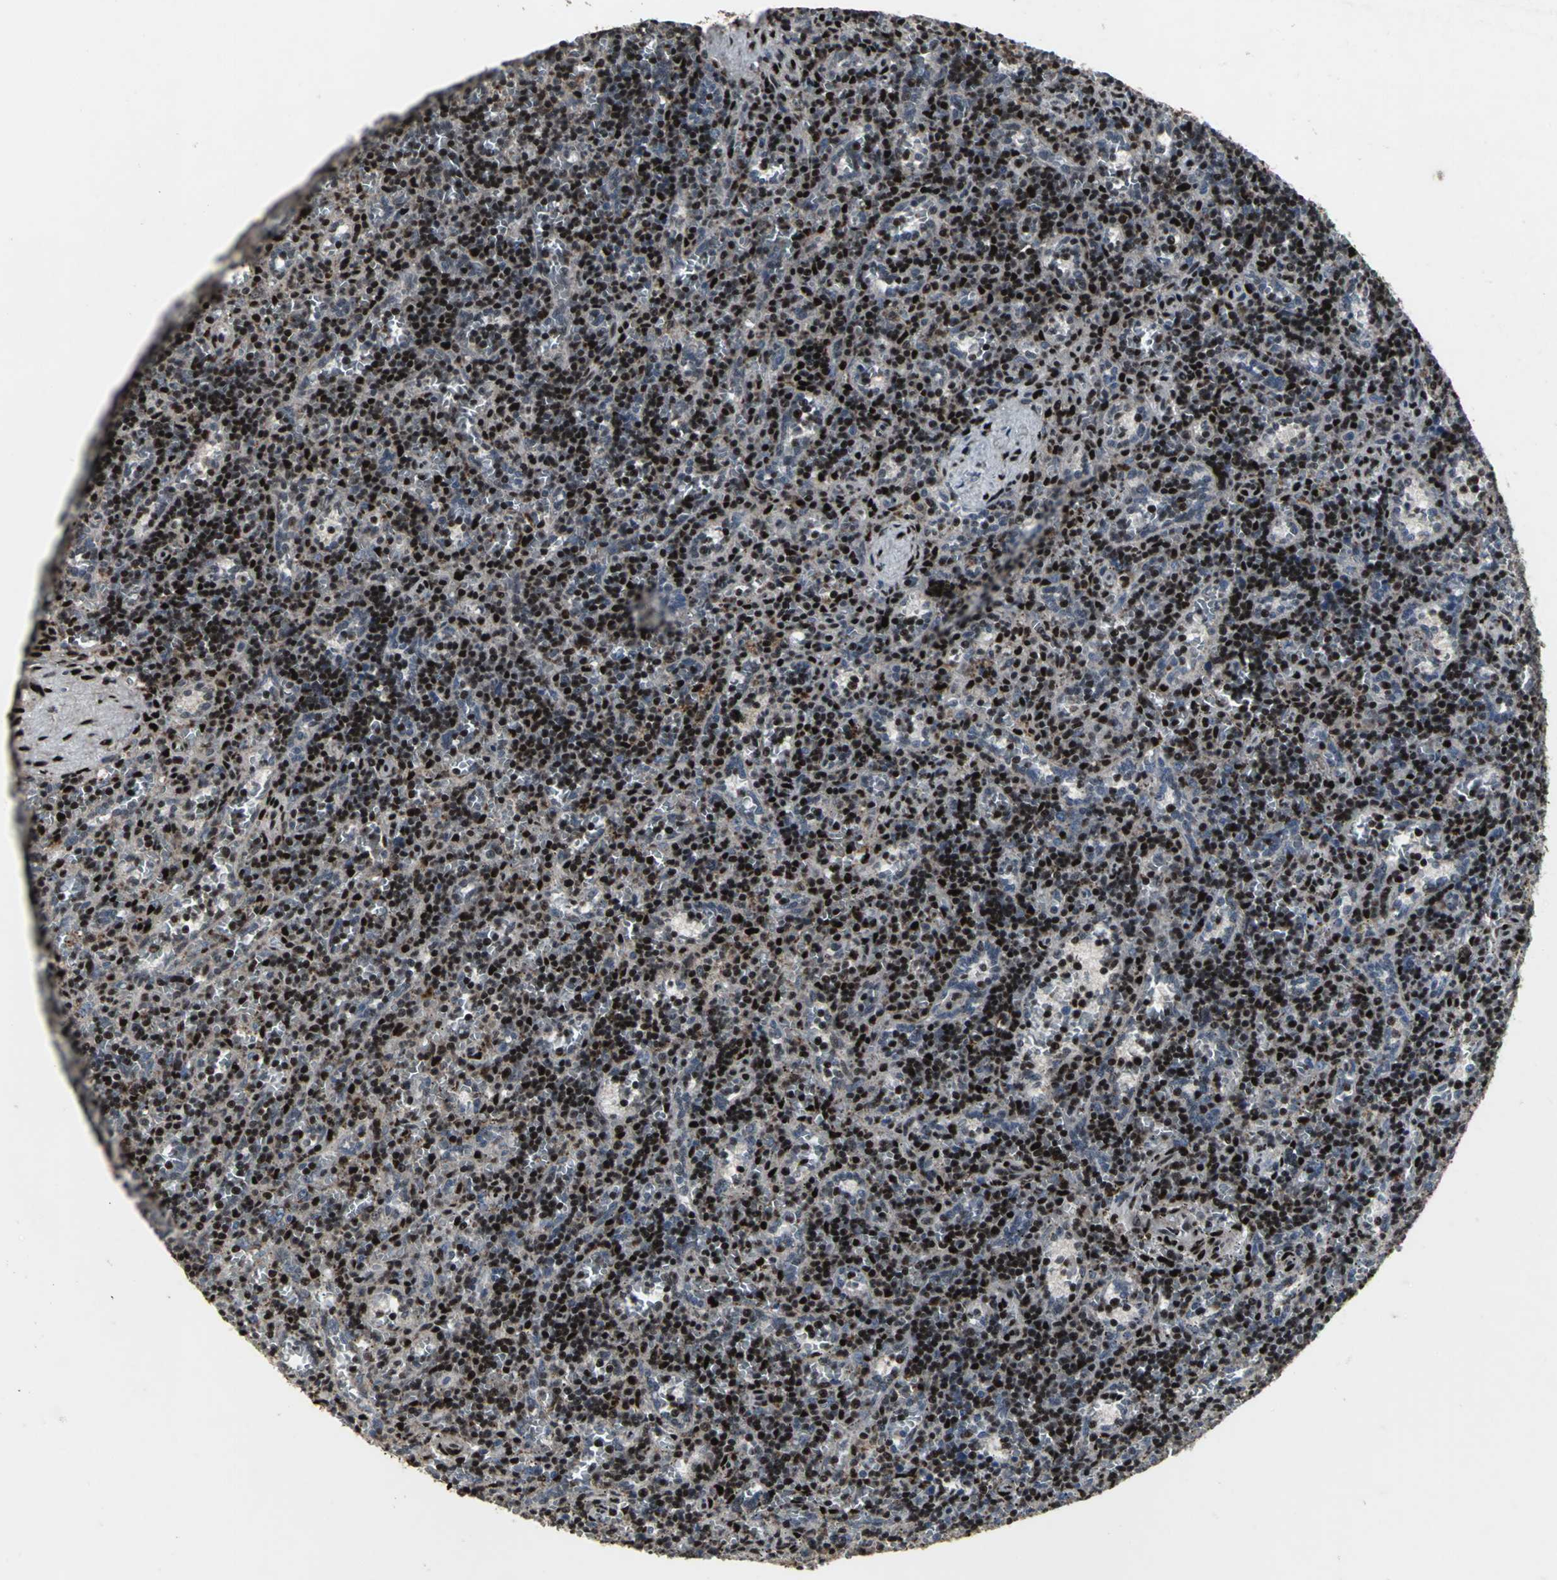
{"staining": {"intensity": "strong", "quantity": ">75%", "location": "nuclear"}, "tissue": "lymphoma", "cell_type": "Tumor cells", "image_type": "cancer", "snomed": [{"axis": "morphology", "description": "Malignant lymphoma, non-Hodgkin's type, Low grade"}, {"axis": "topography", "description": "Spleen"}], "caption": "Immunohistochemical staining of human lymphoma exhibits high levels of strong nuclear staining in approximately >75% of tumor cells.", "gene": "SRF", "patient": {"sex": "male", "age": 73}}